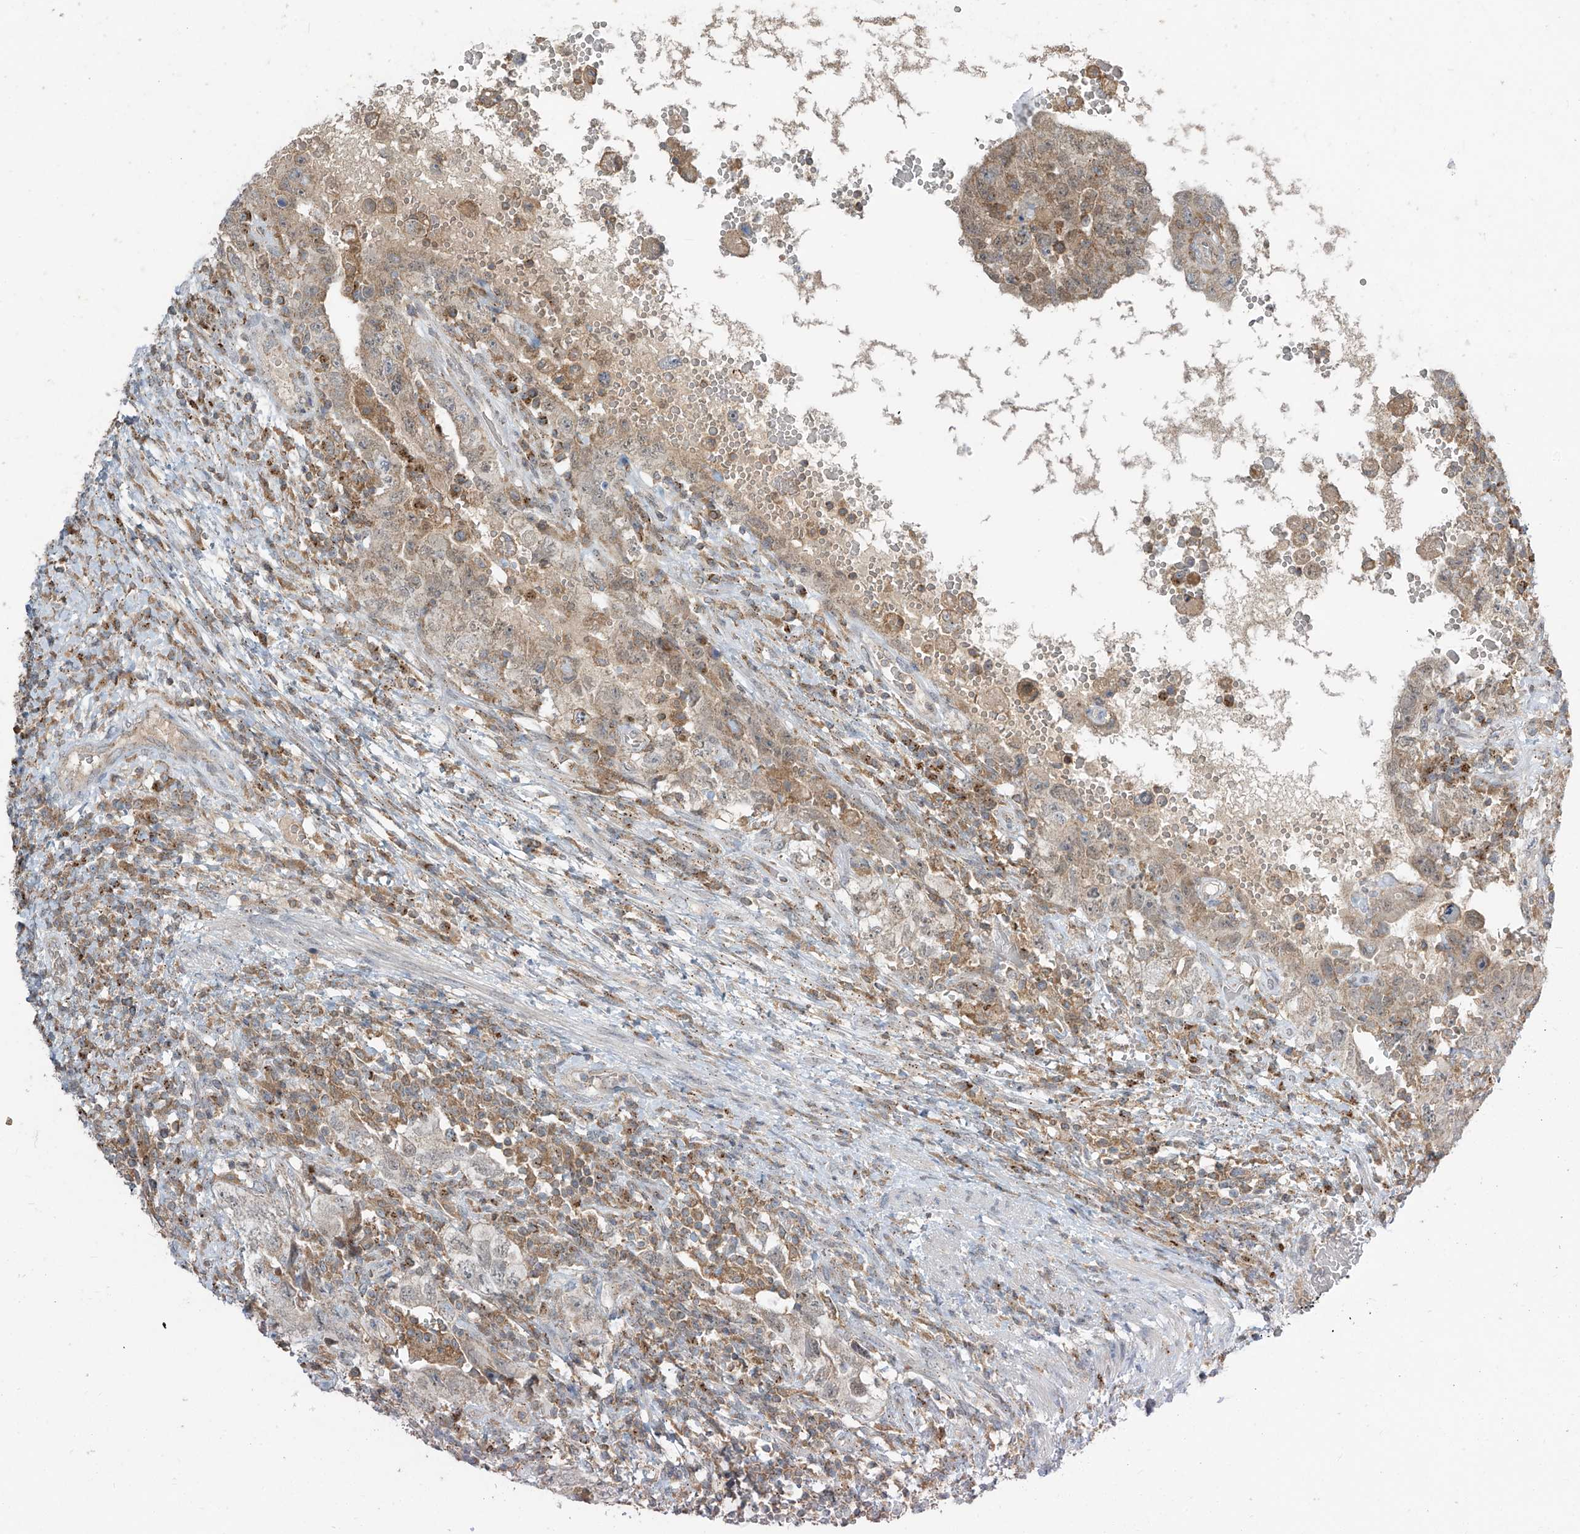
{"staining": {"intensity": "weak", "quantity": "25%-75%", "location": "cytoplasmic/membranous"}, "tissue": "testis cancer", "cell_type": "Tumor cells", "image_type": "cancer", "snomed": [{"axis": "morphology", "description": "Carcinoma, Embryonal, NOS"}, {"axis": "topography", "description": "Testis"}], "caption": "Protein staining by immunohistochemistry (IHC) exhibits weak cytoplasmic/membranous positivity in approximately 25%-75% of tumor cells in embryonal carcinoma (testis).", "gene": "PARVG", "patient": {"sex": "male", "age": 26}}